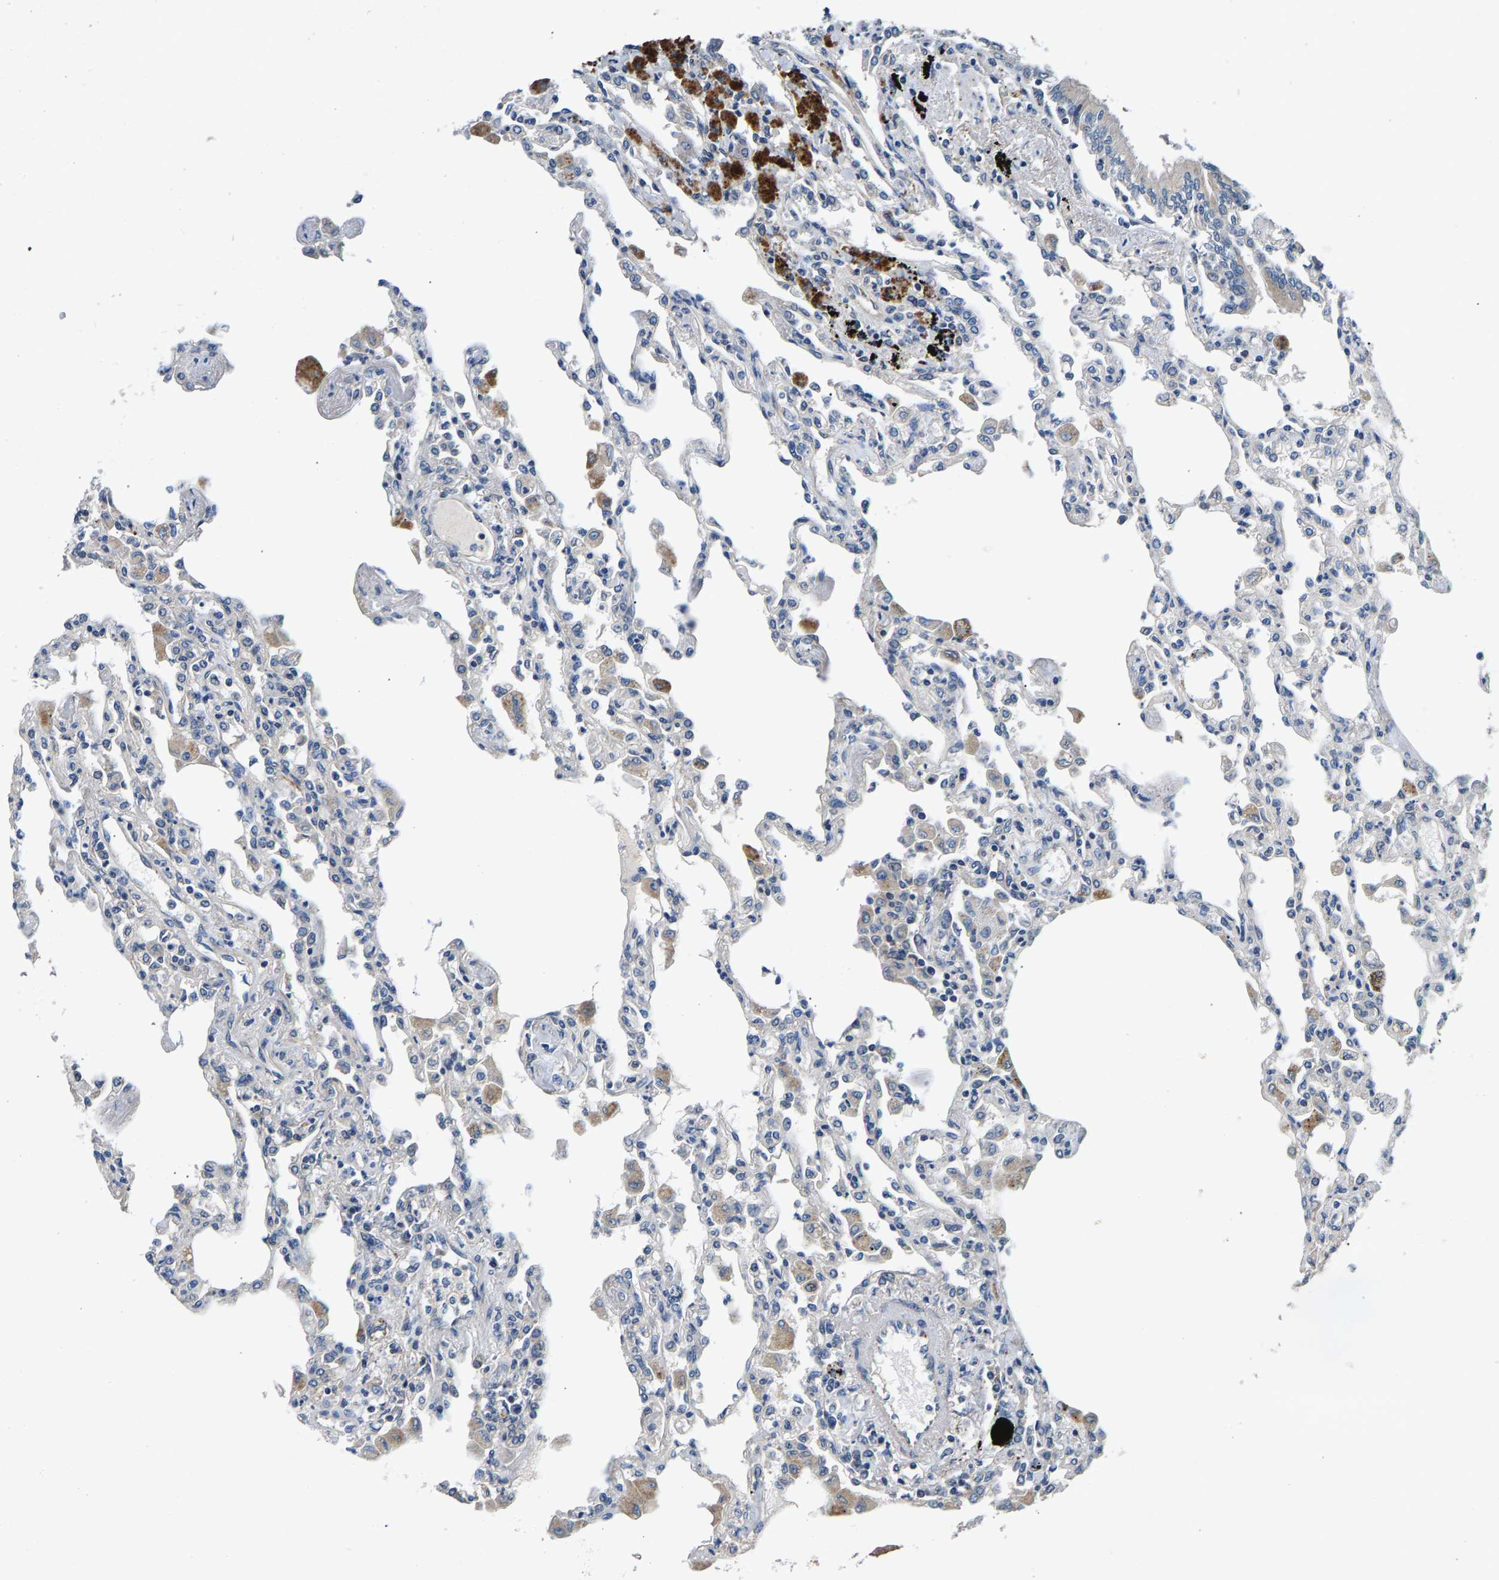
{"staining": {"intensity": "weak", "quantity": "<25%", "location": "cytoplasmic/membranous"}, "tissue": "lung", "cell_type": "Alveolar cells", "image_type": "normal", "snomed": [{"axis": "morphology", "description": "Normal tissue, NOS"}, {"axis": "topography", "description": "Bronchus"}, {"axis": "topography", "description": "Lung"}], "caption": "Alveolar cells show no significant staining in normal lung.", "gene": "NT5C", "patient": {"sex": "female", "age": 49}}